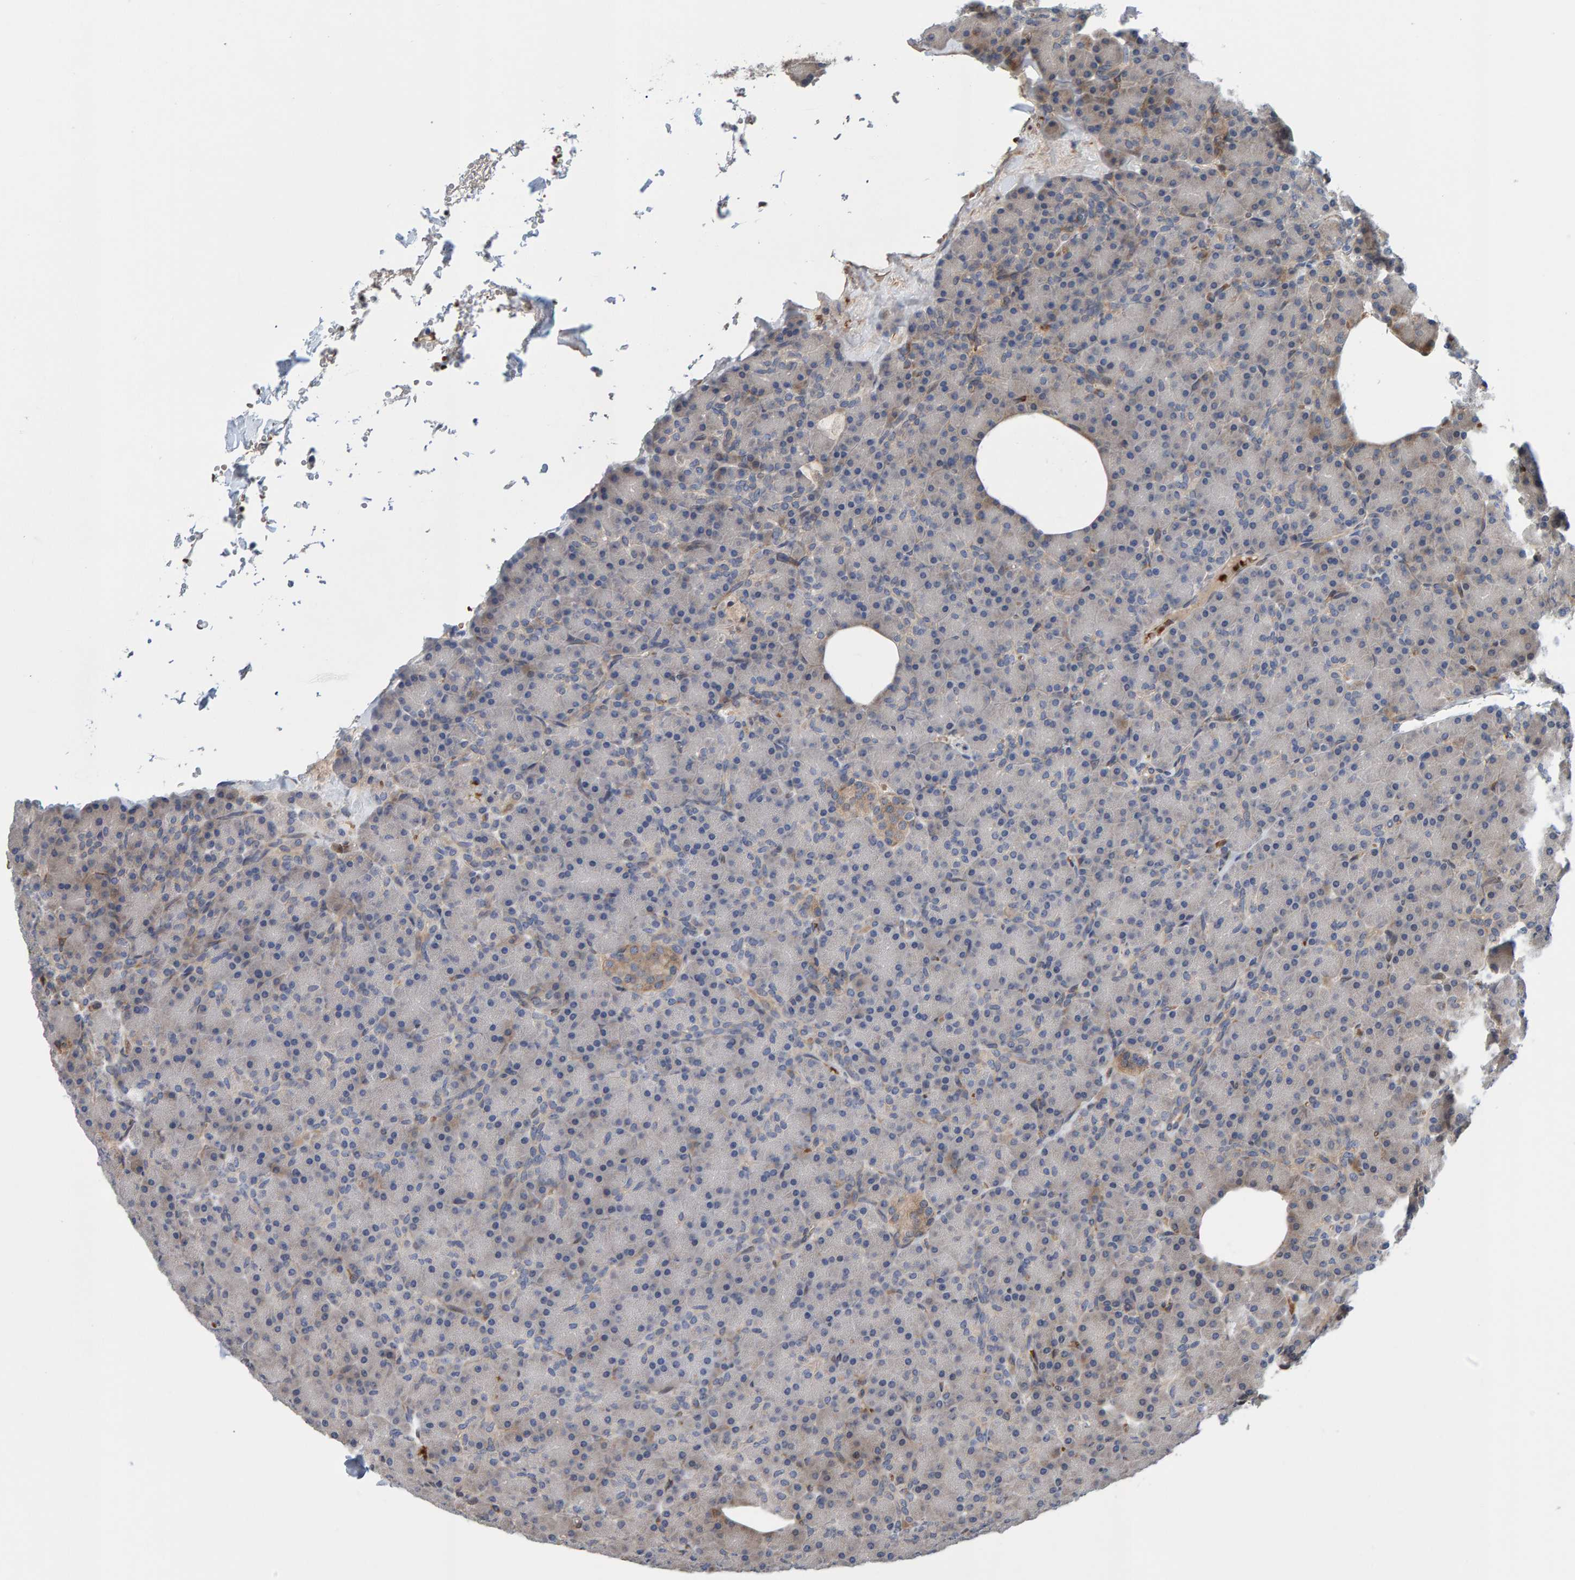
{"staining": {"intensity": "weak", "quantity": "25%-75%", "location": "cytoplasmic/membranous"}, "tissue": "pancreas", "cell_type": "Exocrine glandular cells", "image_type": "normal", "snomed": [{"axis": "morphology", "description": "Normal tissue, NOS"}, {"axis": "topography", "description": "Pancreas"}], "caption": "Weak cytoplasmic/membranous staining is identified in about 25%-75% of exocrine glandular cells in unremarkable pancreas. Immunohistochemistry (ihc) stains the protein of interest in brown and the nuclei are stained blue.", "gene": "MFSD6L", "patient": {"sex": "female", "age": 43}}